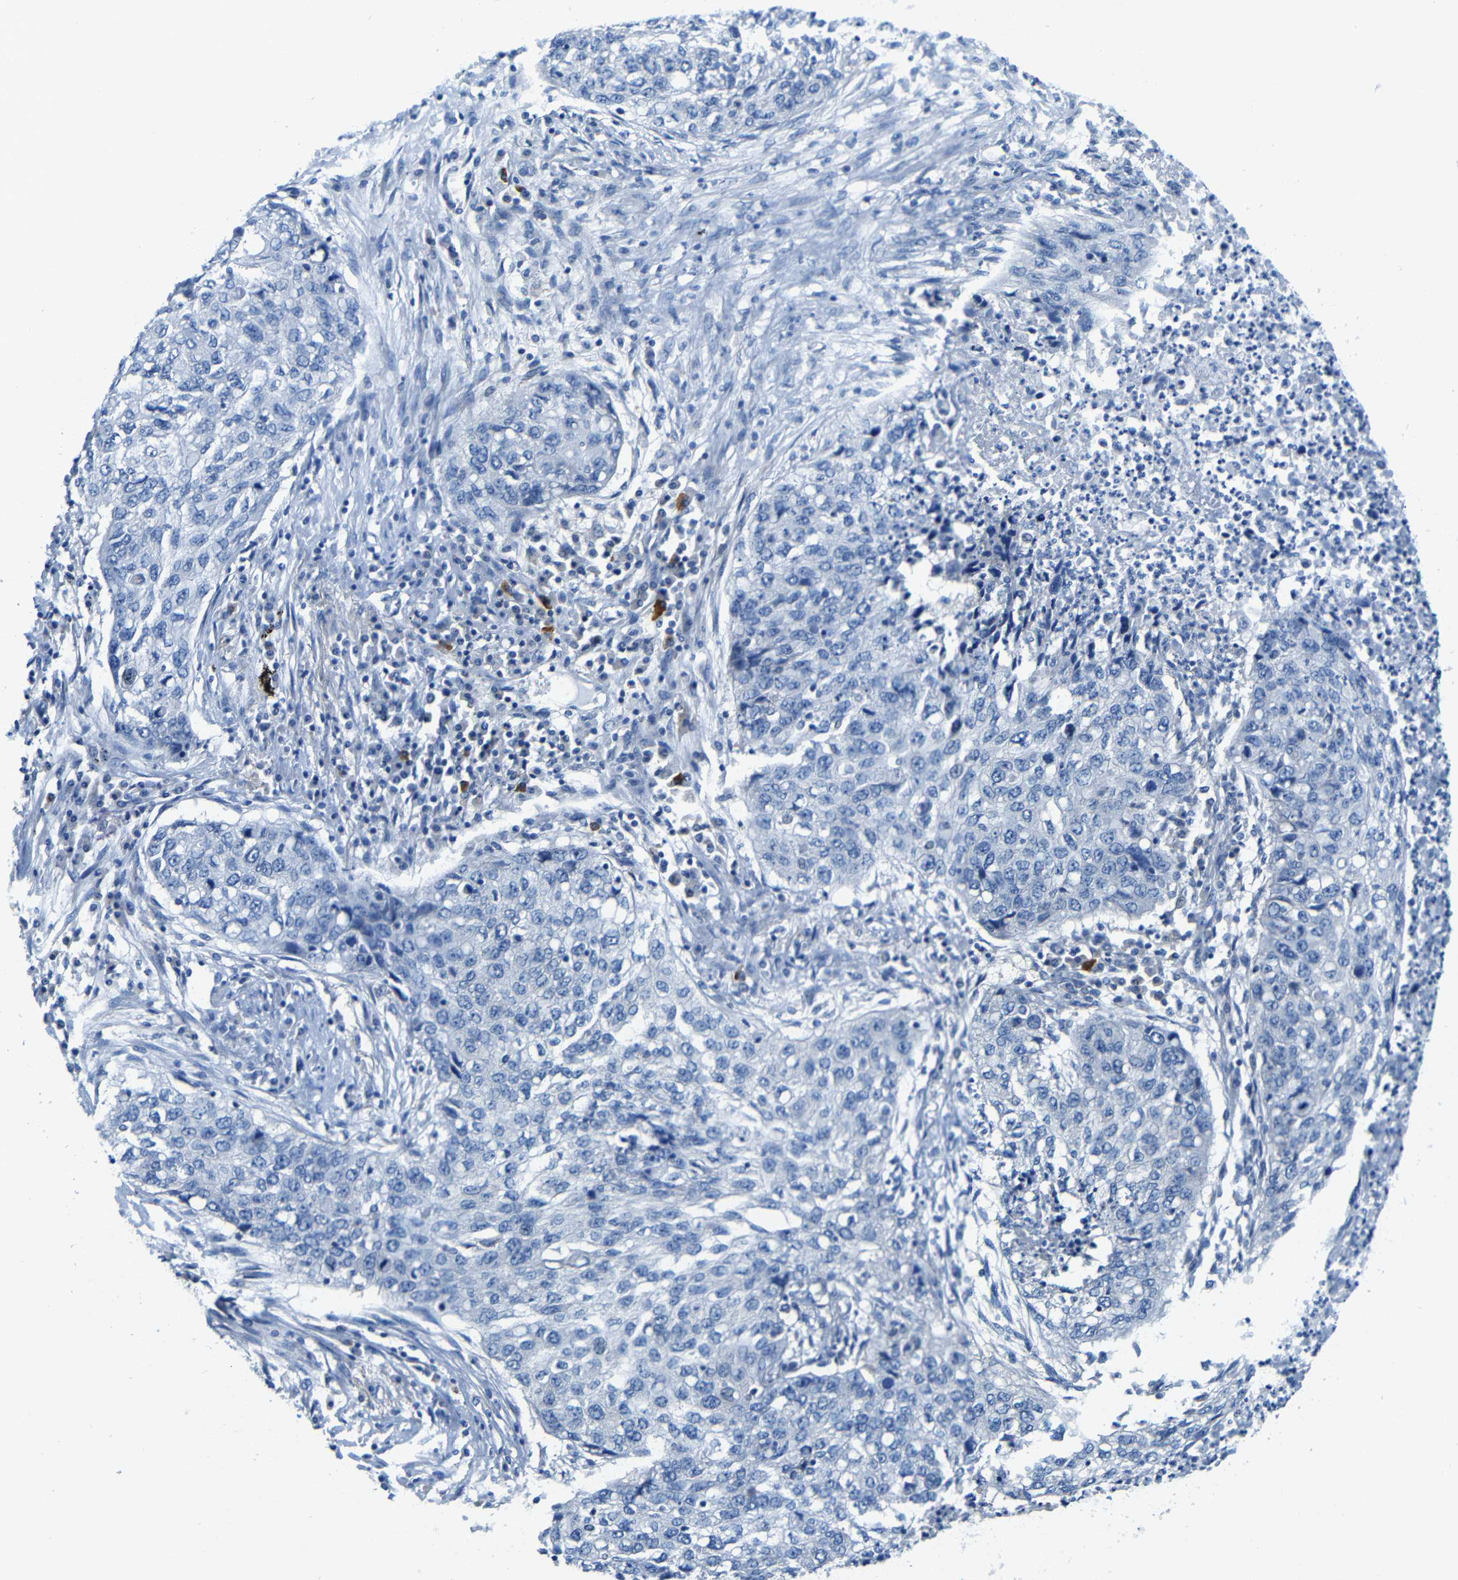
{"staining": {"intensity": "negative", "quantity": "none", "location": "none"}, "tissue": "lung cancer", "cell_type": "Tumor cells", "image_type": "cancer", "snomed": [{"axis": "morphology", "description": "Squamous cell carcinoma, NOS"}, {"axis": "topography", "description": "Lung"}], "caption": "DAB (3,3'-diaminobenzidine) immunohistochemical staining of human lung squamous cell carcinoma shows no significant staining in tumor cells. The staining is performed using DAB (3,3'-diaminobenzidine) brown chromogen with nuclei counter-stained in using hematoxylin.", "gene": "NEGR1", "patient": {"sex": "female", "age": 63}}